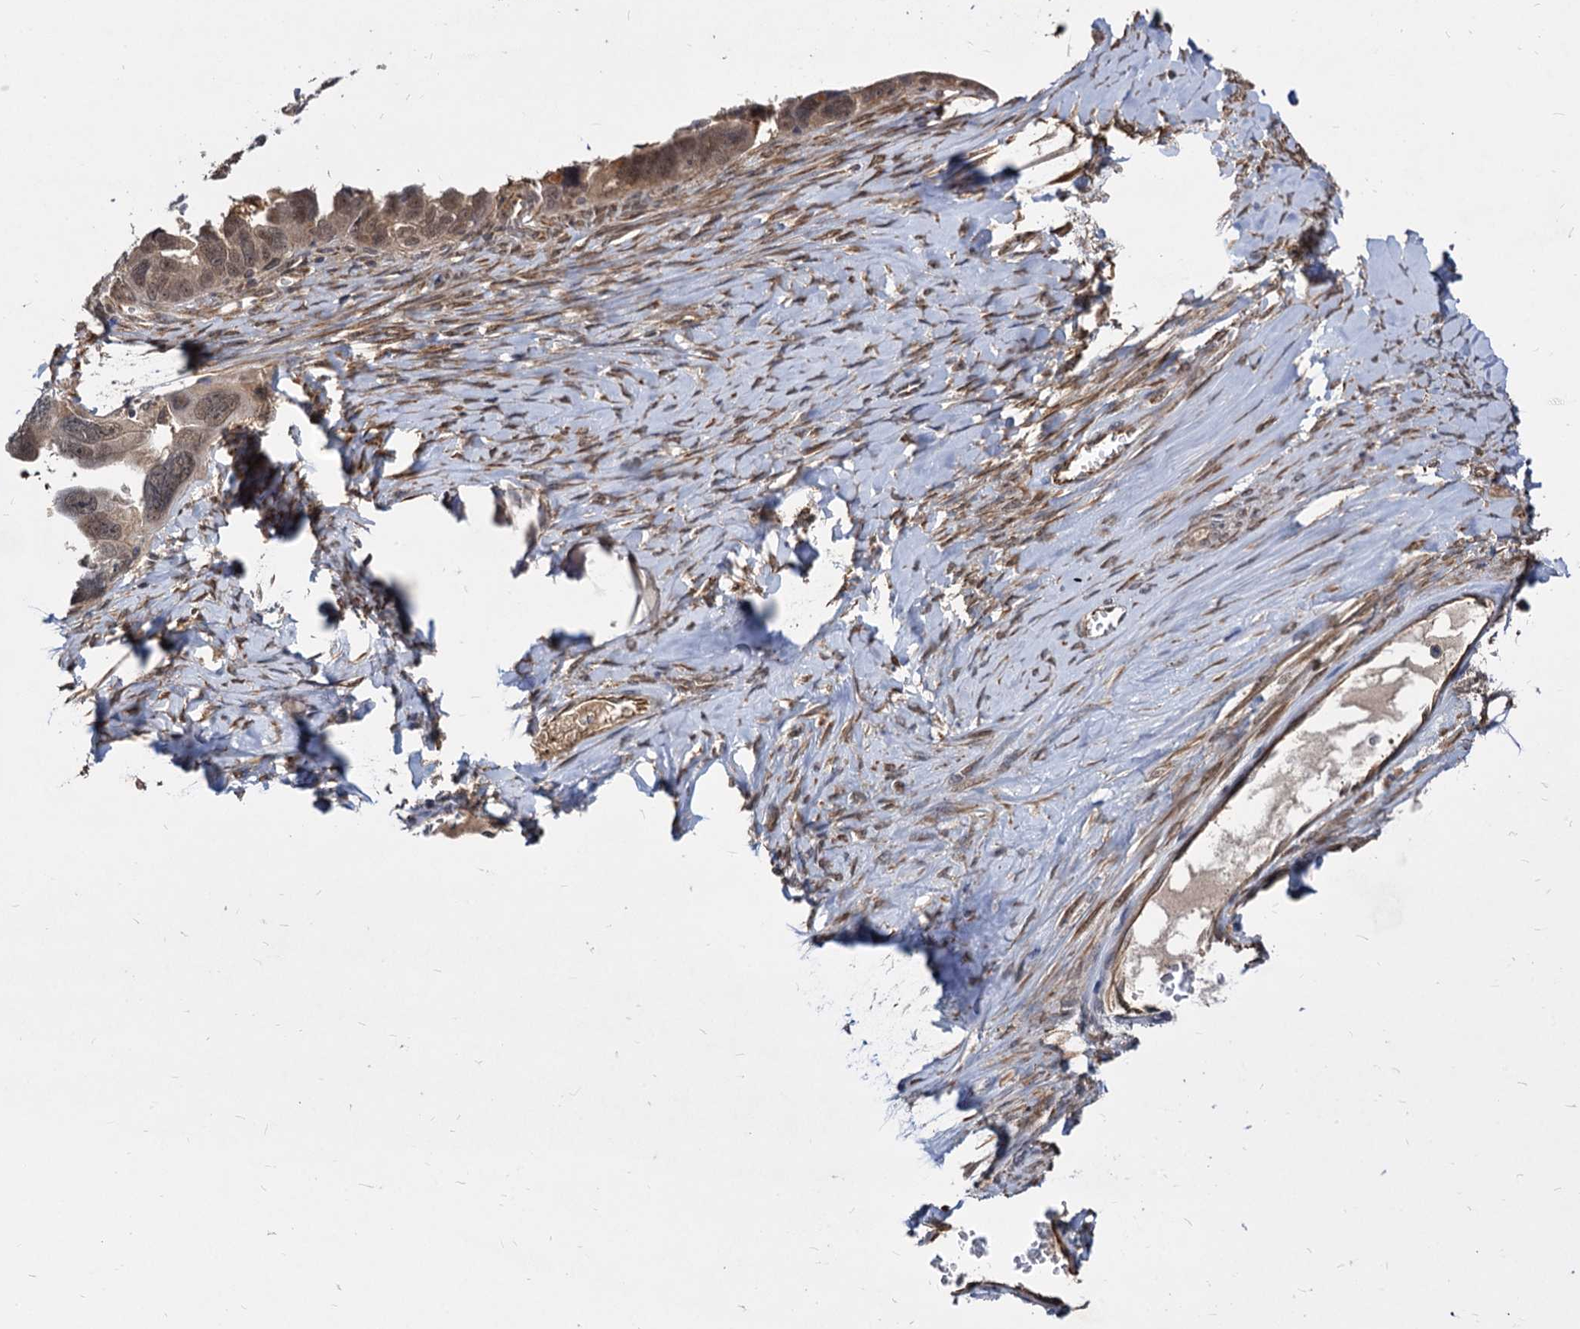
{"staining": {"intensity": "weak", "quantity": ">75%", "location": "cytoplasmic/membranous,nuclear"}, "tissue": "ovarian cancer", "cell_type": "Tumor cells", "image_type": "cancer", "snomed": [{"axis": "morphology", "description": "Cystadenocarcinoma, serous, NOS"}, {"axis": "topography", "description": "Ovary"}], "caption": "This is a photomicrograph of immunohistochemistry (IHC) staining of serous cystadenocarcinoma (ovarian), which shows weak expression in the cytoplasmic/membranous and nuclear of tumor cells.", "gene": "PSMD4", "patient": {"sex": "female", "age": 79}}